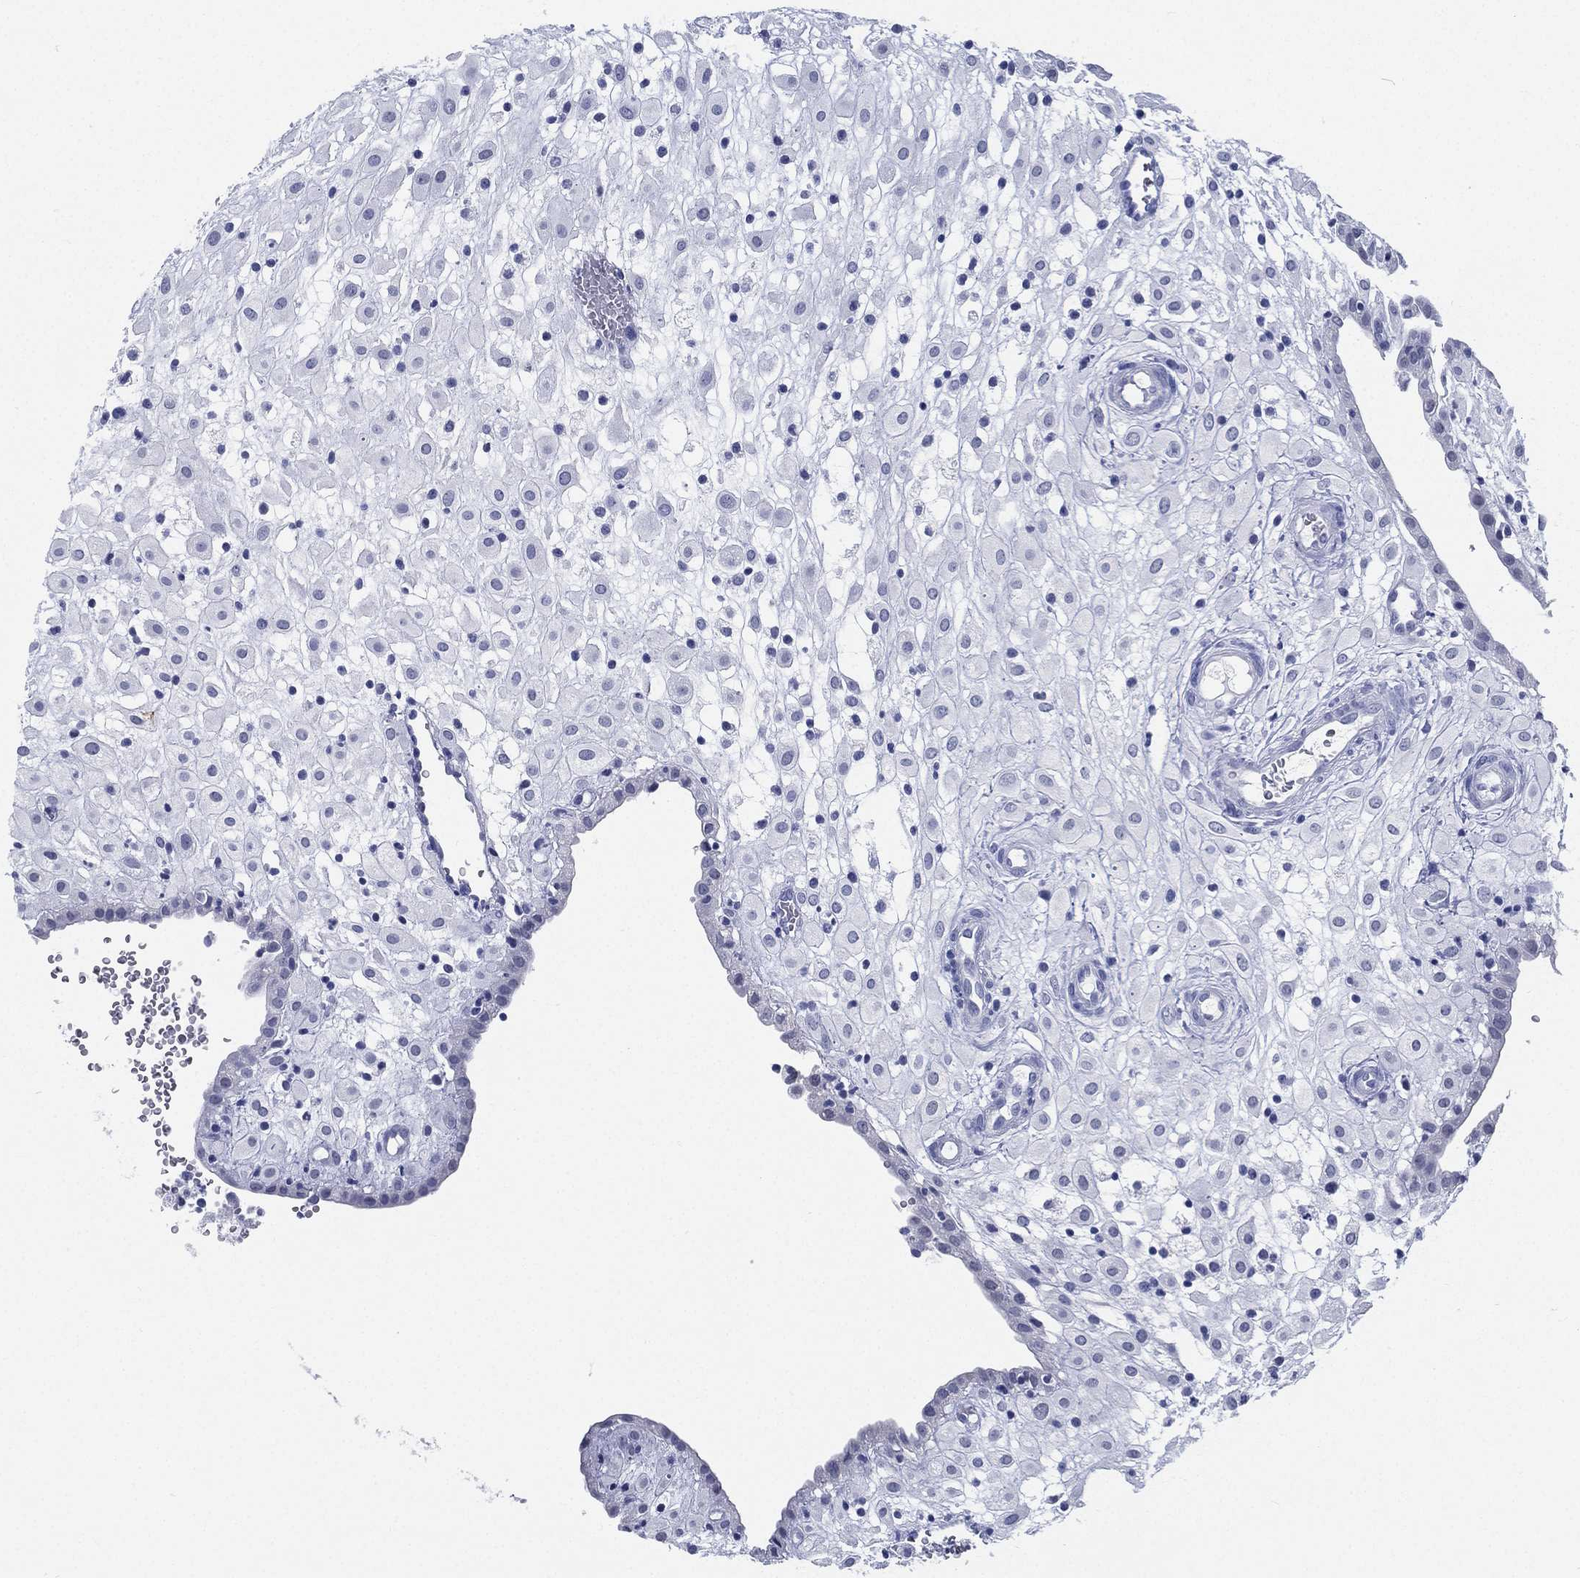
{"staining": {"intensity": "negative", "quantity": "none", "location": "none"}, "tissue": "placenta", "cell_type": "Decidual cells", "image_type": "normal", "snomed": [{"axis": "morphology", "description": "Normal tissue, NOS"}, {"axis": "topography", "description": "Placenta"}], "caption": "This is an immunohistochemistry image of normal placenta. There is no expression in decidual cells.", "gene": "ATP1B2", "patient": {"sex": "female", "age": 24}}